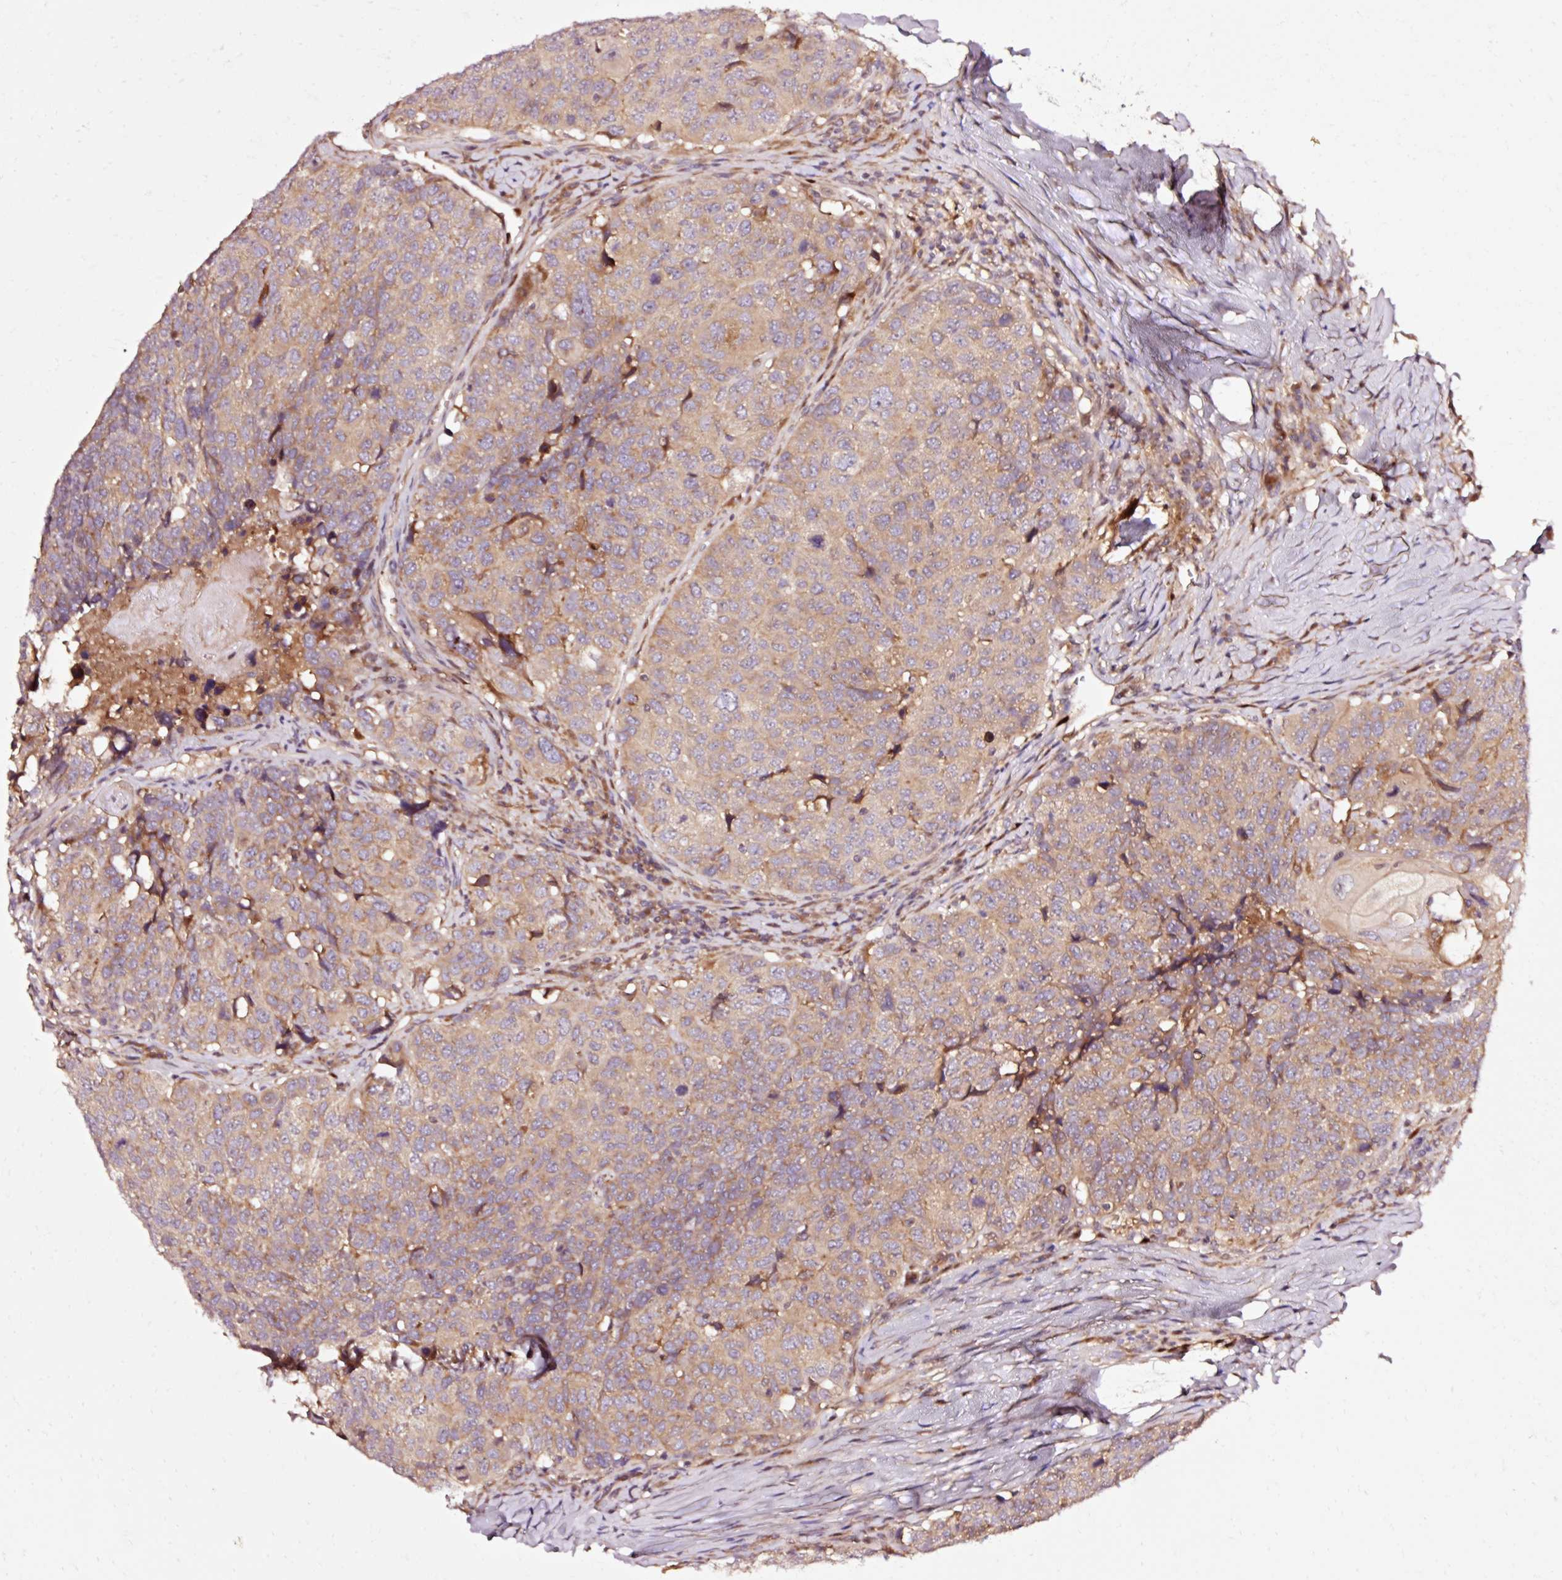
{"staining": {"intensity": "moderate", "quantity": ">75%", "location": "cytoplasmic/membranous"}, "tissue": "head and neck cancer", "cell_type": "Tumor cells", "image_type": "cancer", "snomed": [{"axis": "morphology", "description": "Squamous cell carcinoma, NOS"}, {"axis": "topography", "description": "Head-Neck"}], "caption": "This is an image of IHC staining of head and neck squamous cell carcinoma, which shows moderate staining in the cytoplasmic/membranous of tumor cells.", "gene": "NAPA", "patient": {"sex": "male", "age": 66}}